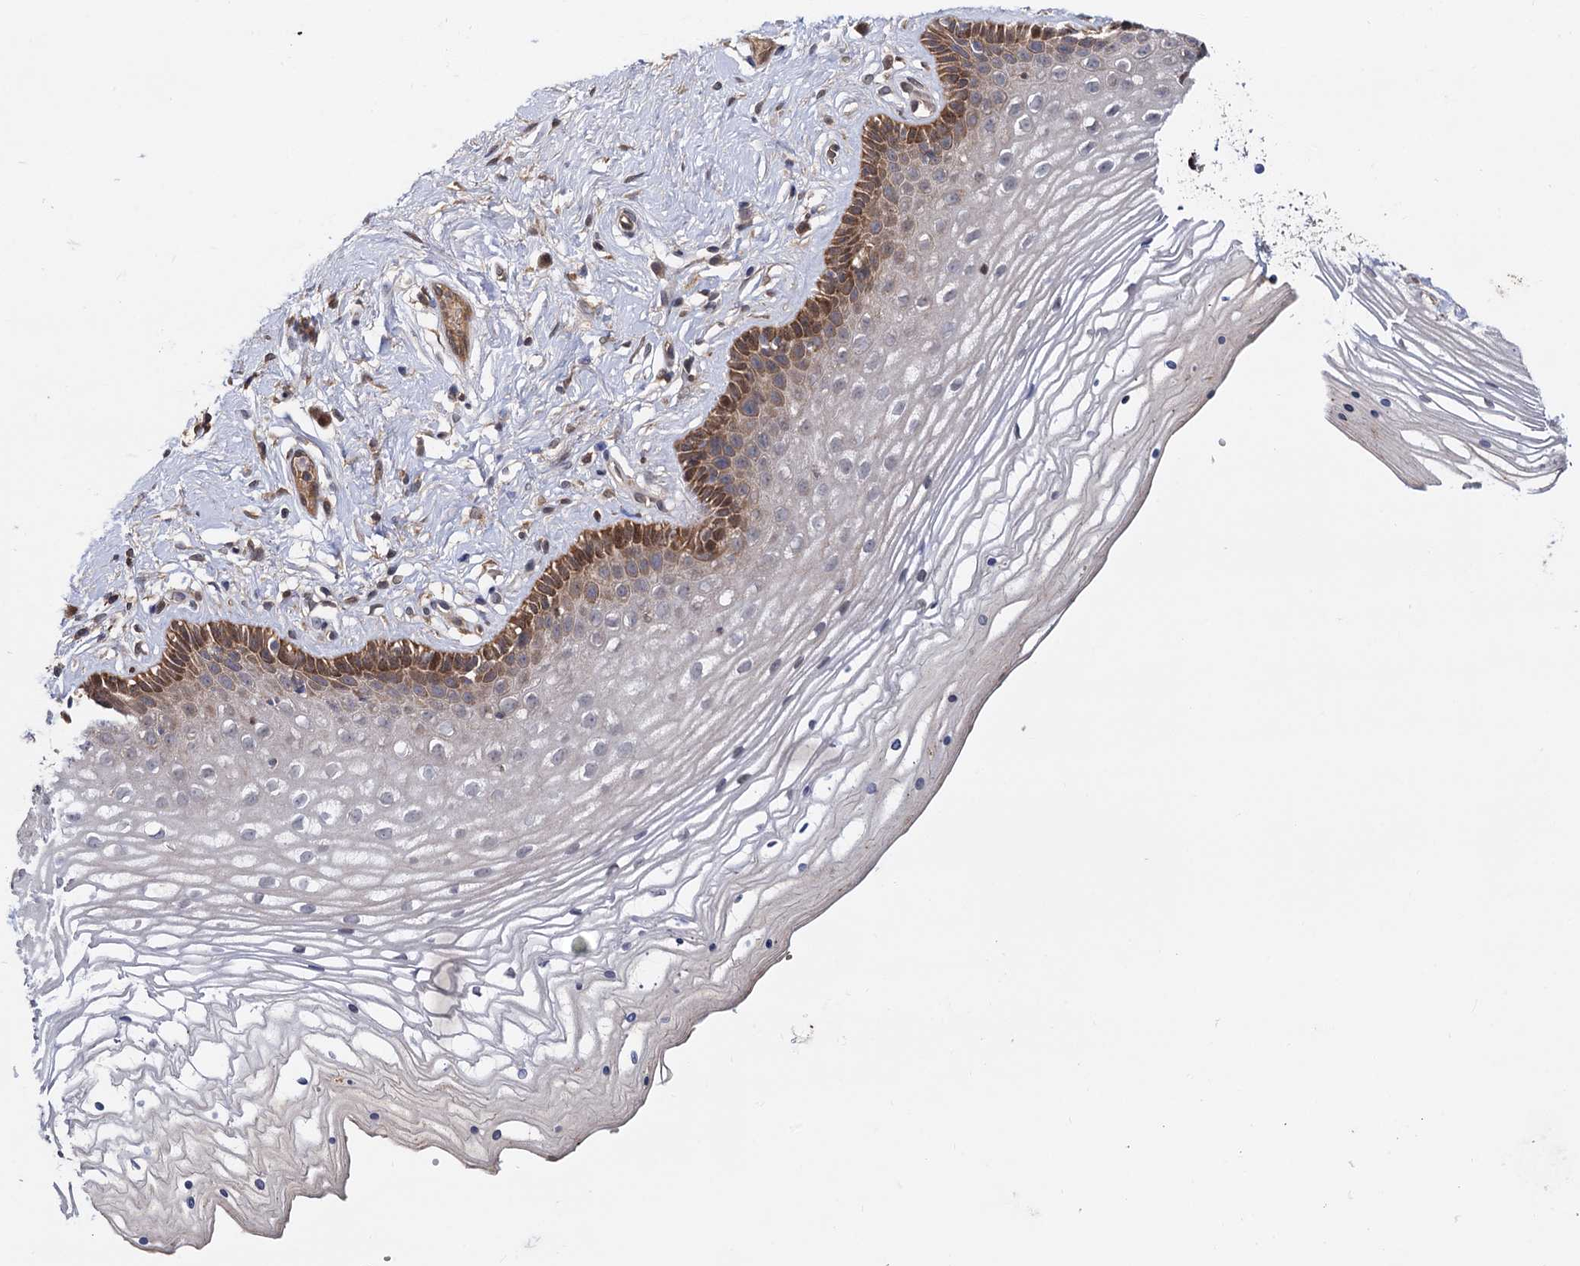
{"staining": {"intensity": "moderate", "quantity": "<25%", "location": "cytoplasmic/membranous"}, "tissue": "vagina", "cell_type": "Squamous epithelial cells", "image_type": "normal", "snomed": [{"axis": "morphology", "description": "Normal tissue, NOS"}, {"axis": "topography", "description": "Vagina"}], "caption": "IHC image of benign vagina: vagina stained using immunohistochemistry reveals low levels of moderate protein expression localized specifically in the cytoplasmic/membranous of squamous epithelial cells, appearing as a cytoplasmic/membranous brown color.", "gene": "SELENOP", "patient": {"sex": "female", "age": 46}}